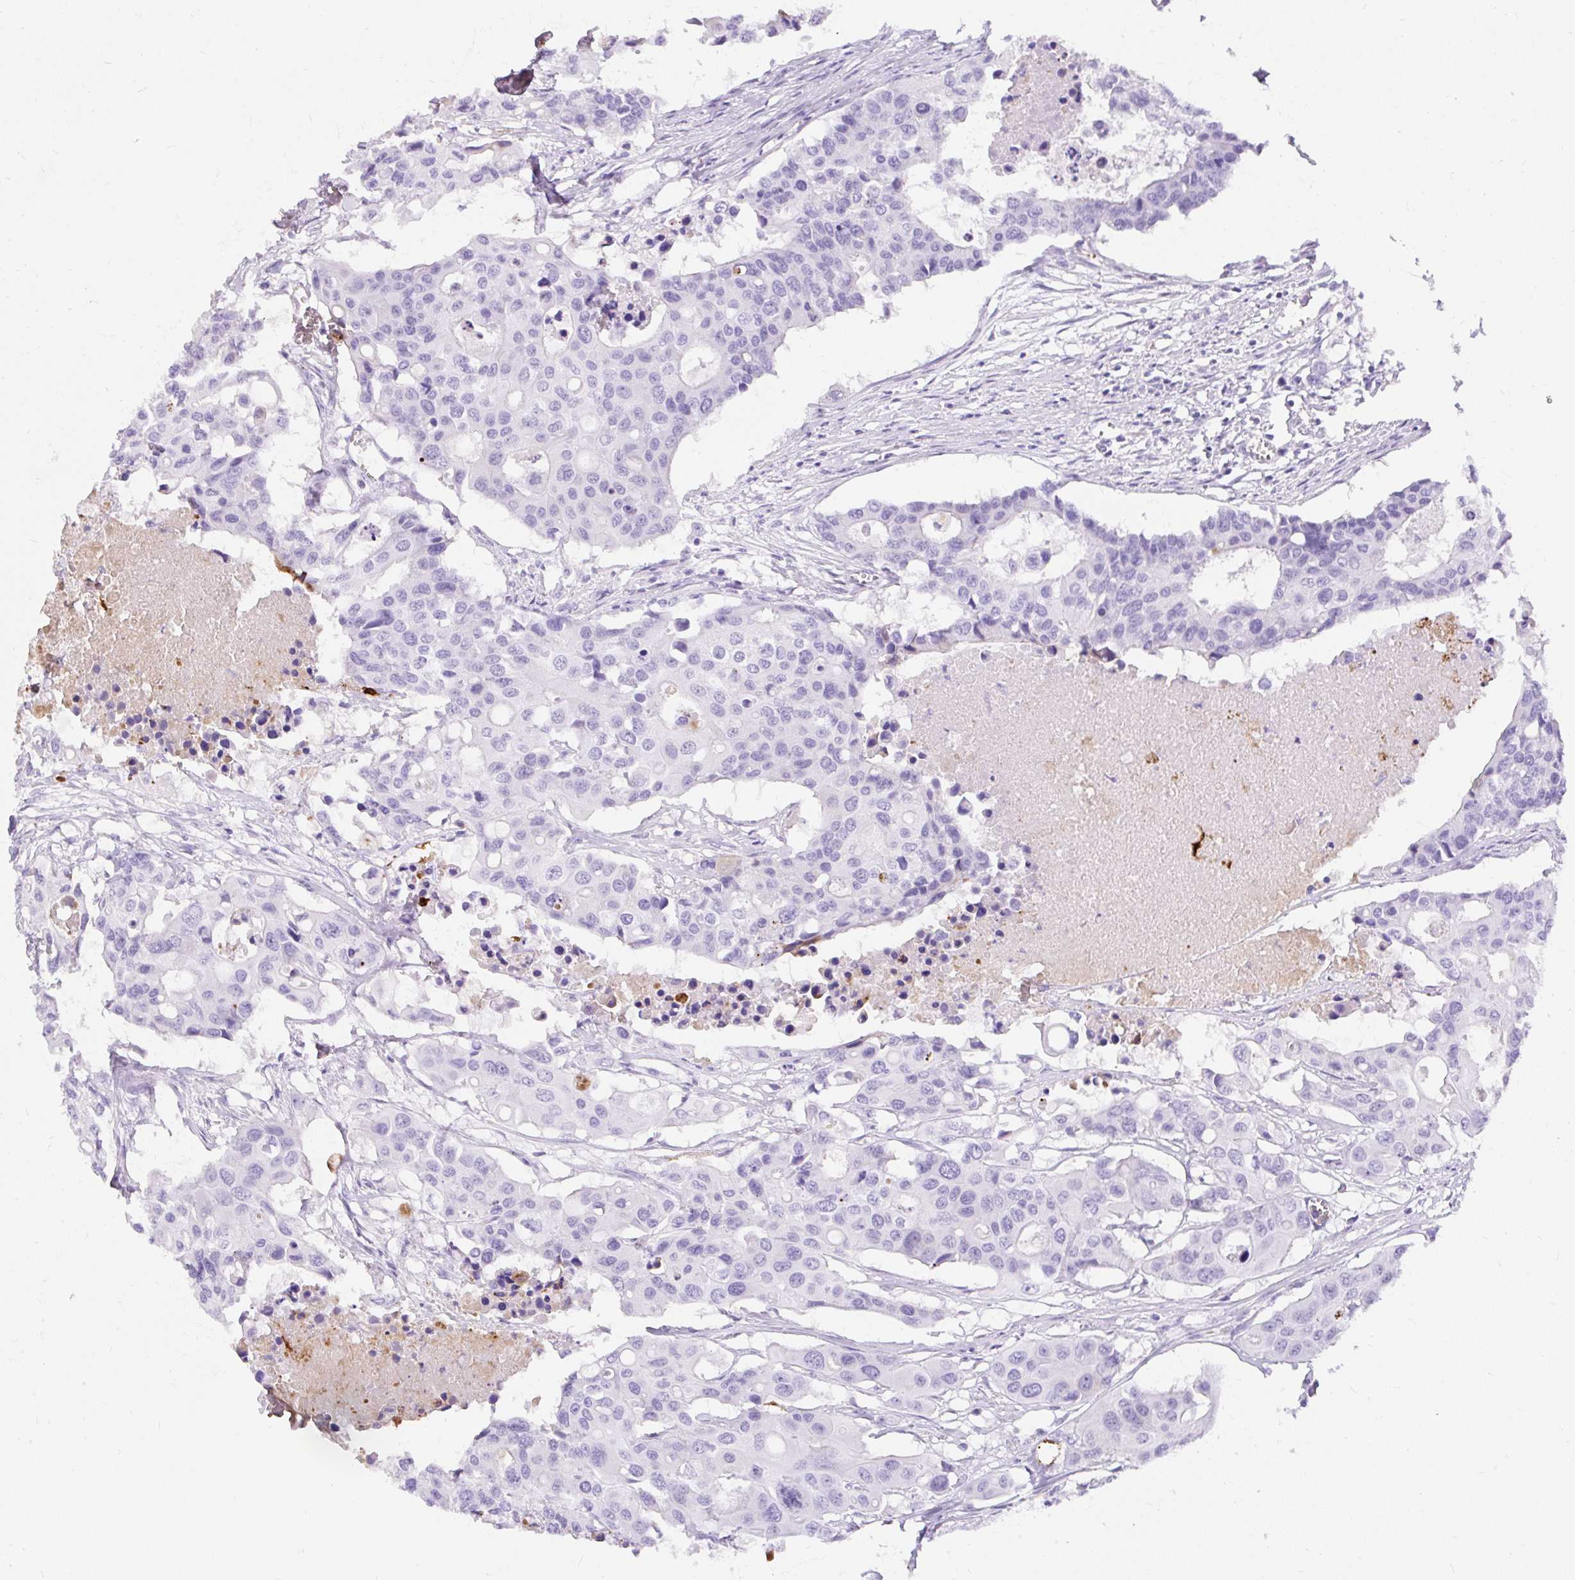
{"staining": {"intensity": "negative", "quantity": "none", "location": "none"}, "tissue": "colorectal cancer", "cell_type": "Tumor cells", "image_type": "cancer", "snomed": [{"axis": "morphology", "description": "Adenocarcinoma, NOS"}, {"axis": "topography", "description": "Colon"}], "caption": "An IHC image of colorectal adenocarcinoma is shown. There is no staining in tumor cells of colorectal adenocarcinoma. (Immunohistochemistry, brightfield microscopy, high magnification).", "gene": "APOC4-APOC2", "patient": {"sex": "male", "age": 77}}